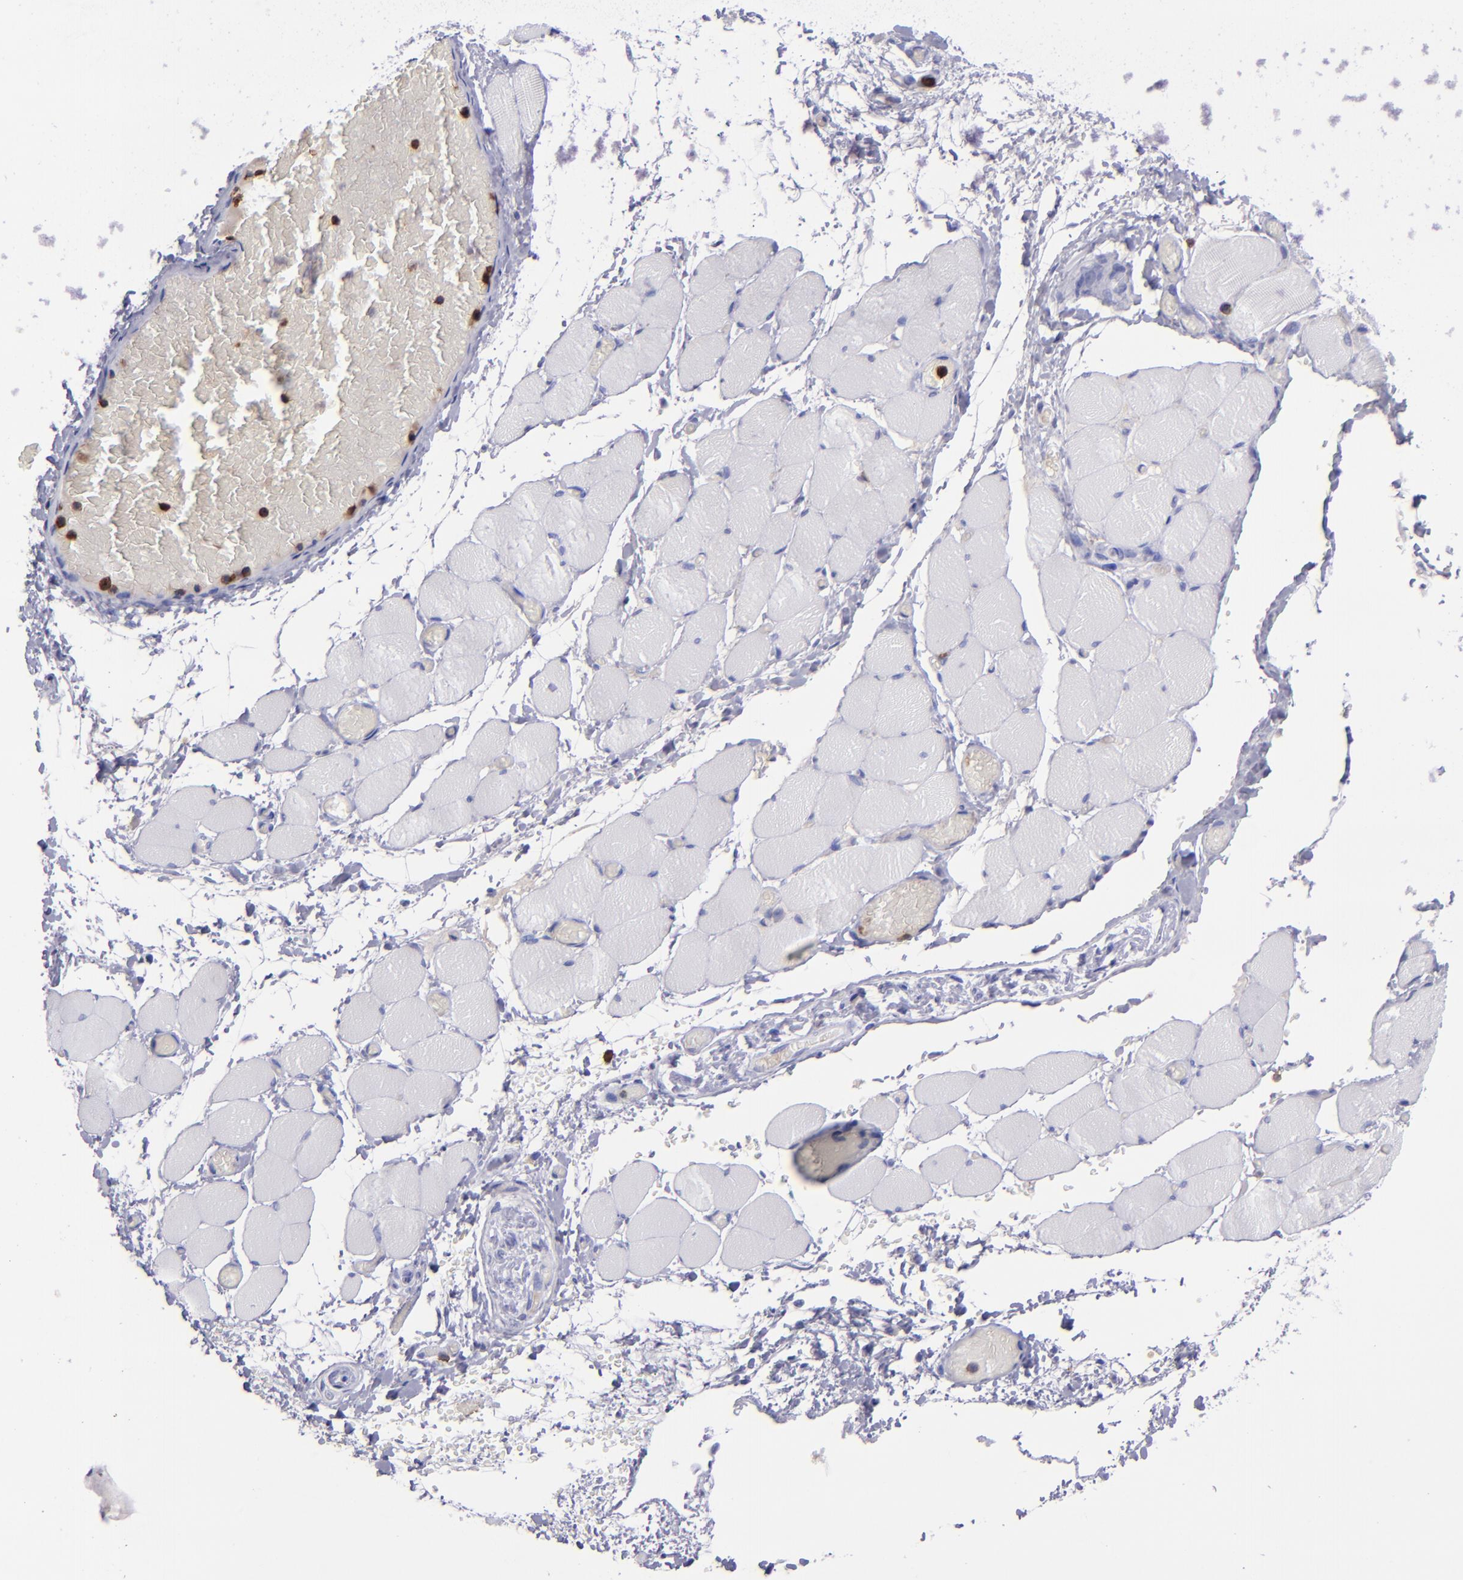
{"staining": {"intensity": "negative", "quantity": "none", "location": "none"}, "tissue": "skeletal muscle", "cell_type": "Myocytes", "image_type": "normal", "snomed": [{"axis": "morphology", "description": "Normal tissue, NOS"}, {"axis": "topography", "description": "Skeletal muscle"}, {"axis": "topography", "description": "Soft tissue"}], "caption": "This is a micrograph of IHC staining of benign skeletal muscle, which shows no positivity in myocytes. (Brightfield microscopy of DAB (3,3'-diaminobenzidine) immunohistochemistry (IHC) at high magnification).", "gene": "ICAM3", "patient": {"sex": "female", "age": 58}}